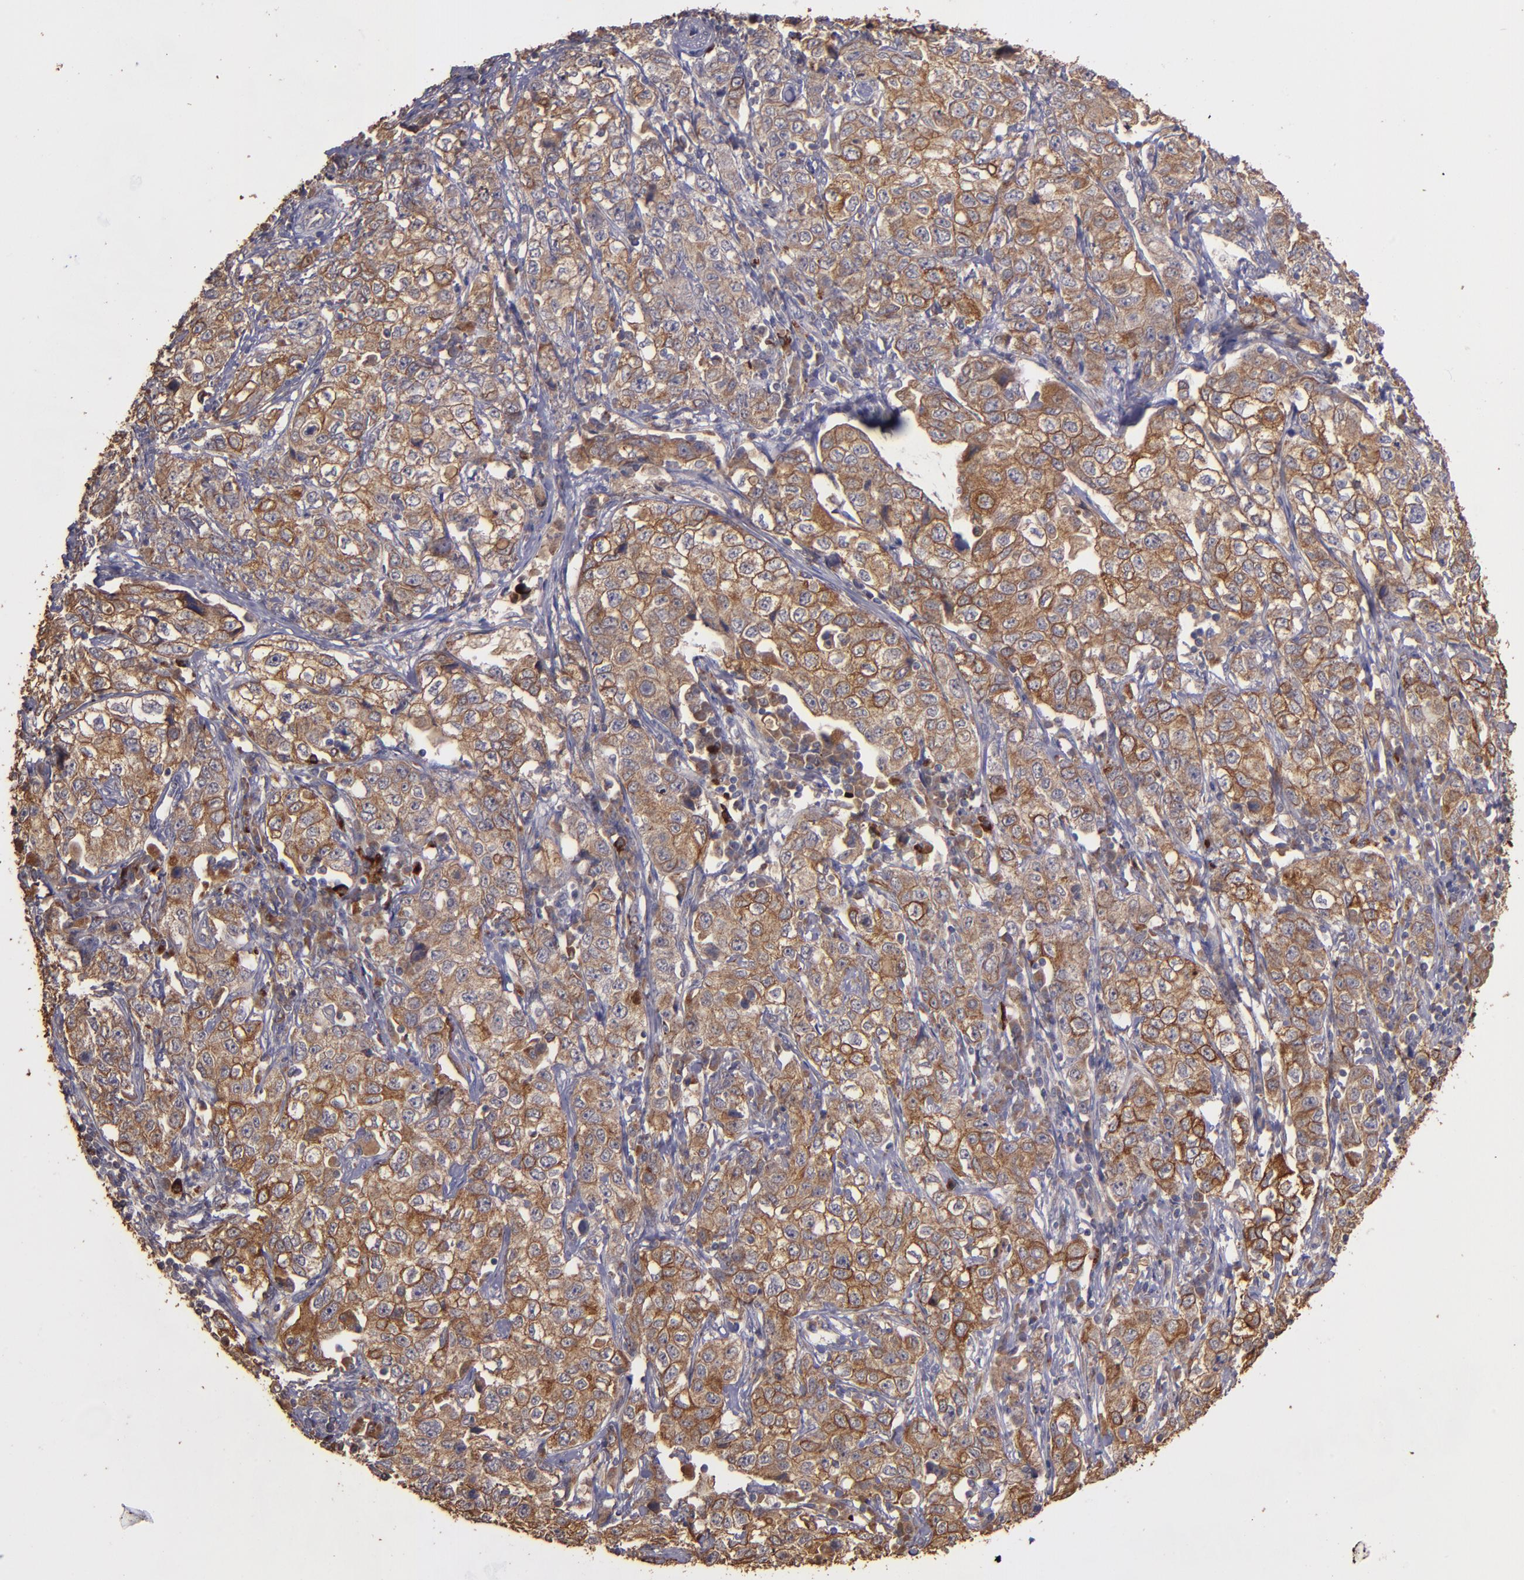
{"staining": {"intensity": "moderate", "quantity": ">75%", "location": "cytoplasmic/membranous"}, "tissue": "stomach cancer", "cell_type": "Tumor cells", "image_type": "cancer", "snomed": [{"axis": "morphology", "description": "Adenocarcinoma, NOS"}, {"axis": "topography", "description": "Stomach"}], "caption": "The immunohistochemical stain labels moderate cytoplasmic/membranous staining in tumor cells of stomach cancer tissue. The staining was performed using DAB, with brown indicating positive protein expression. Nuclei are stained blue with hematoxylin.", "gene": "SRRD", "patient": {"sex": "male", "age": 48}}